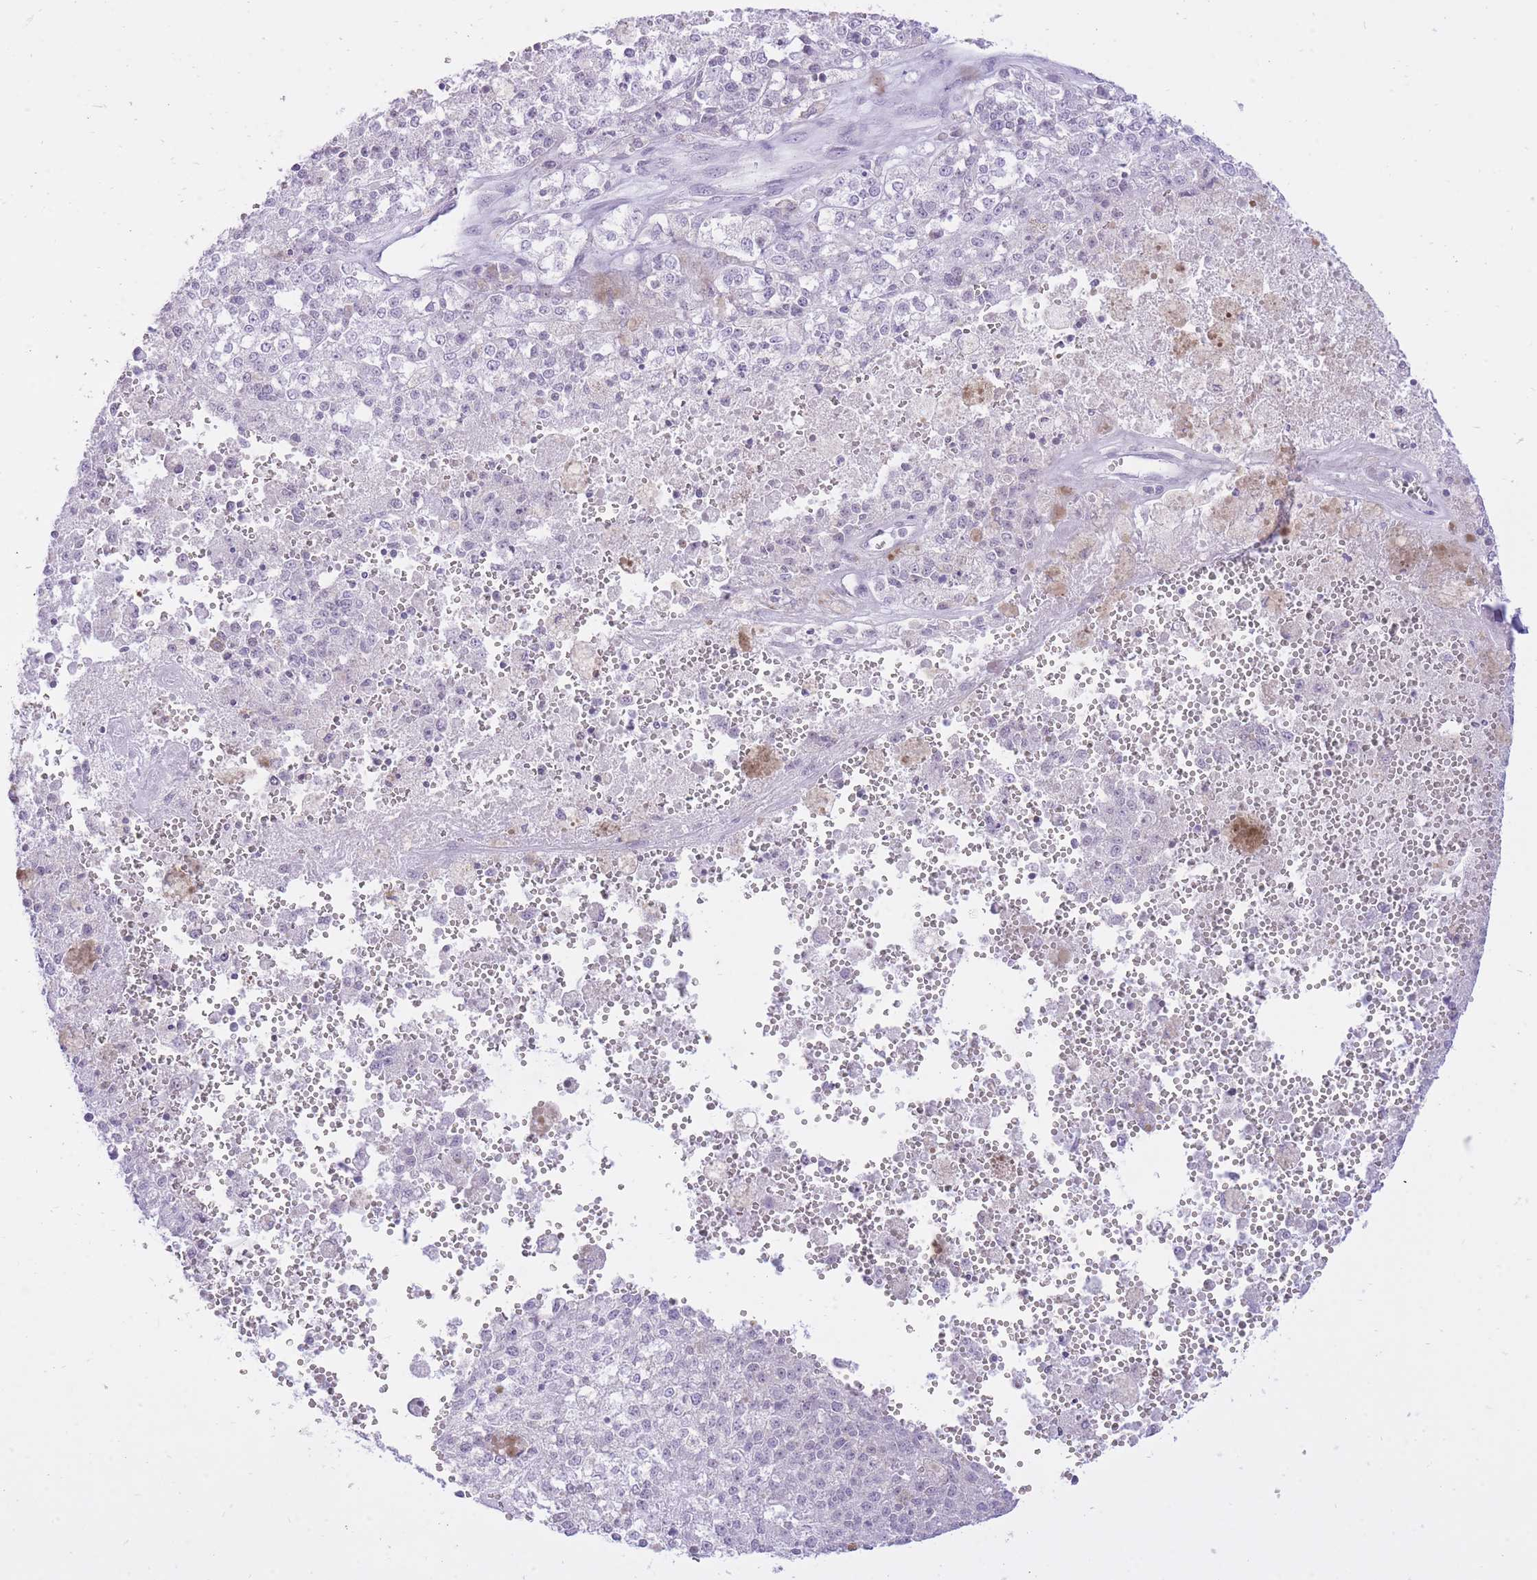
{"staining": {"intensity": "negative", "quantity": "none", "location": "none"}, "tissue": "melanoma", "cell_type": "Tumor cells", "image_type": "cancer", "snomed": [{"axis": "morphology", "description": "Malignant melanoma, NOS"}, {"axis": "topography", "description": "Skin"}], "caption": "DAB immunohistochemical staining of melanoma demonstrates no significant positivity in tumor cells.", "gene": "DENND2D", "patient": {"sex": "female", "age": 64}}